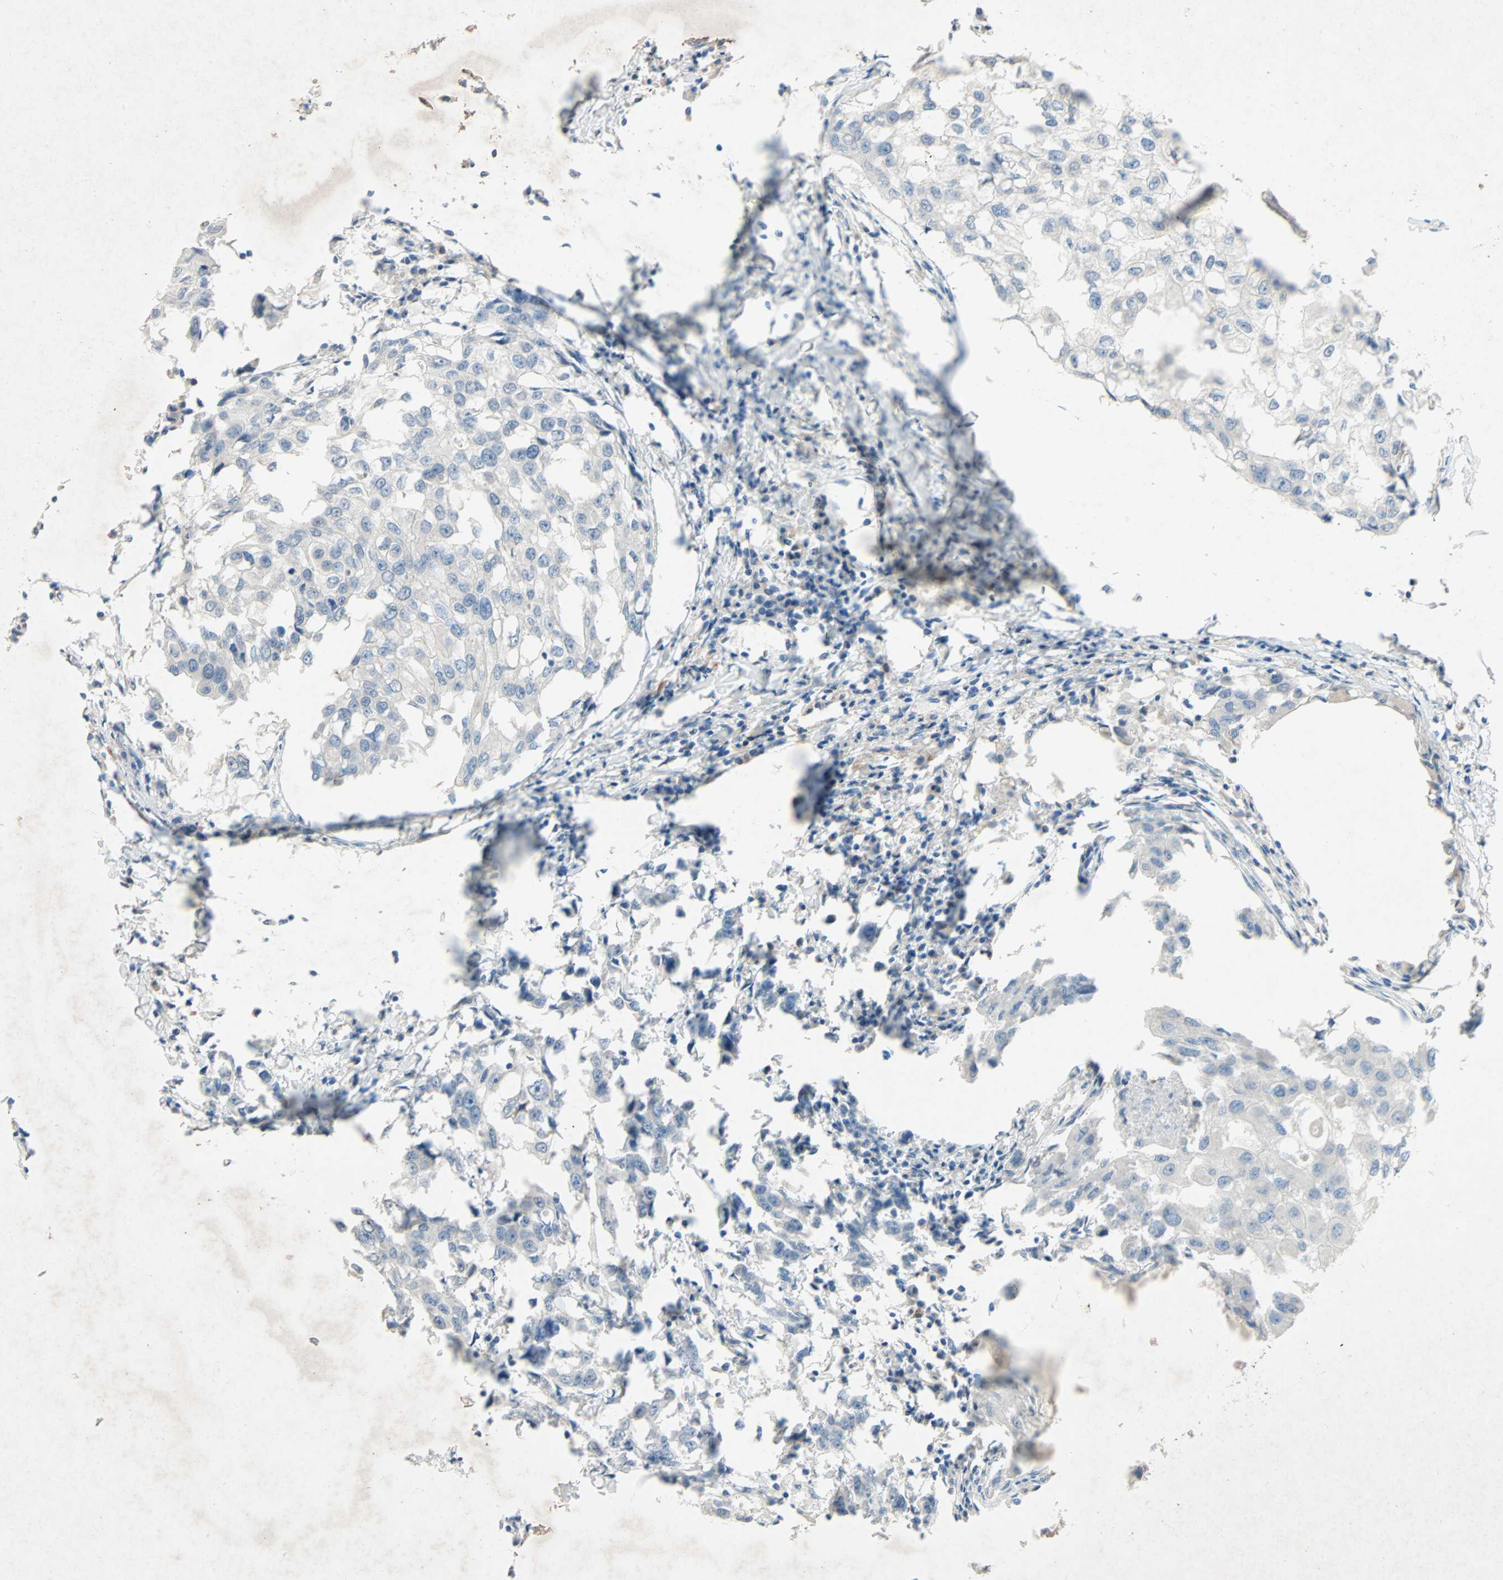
{"staining": {"intensity": "negative", "quantity": "none", "location": "none"}, "tissue": "breast cancer", "cell_type": "Tumor cells", "image_type": "cancer", "snomed": [{"axis": "morphology", "description": "Duct carcinoma"}, {"axis": "topography", "description": "Breast"}], "caption": "An immunohistochemistry photomicrograph of breast cancer is shown. There is no staining in tumor cells of breast cancer.", "gene": "PCDHB2", "patient": {"sex": "female", "age": 27}}